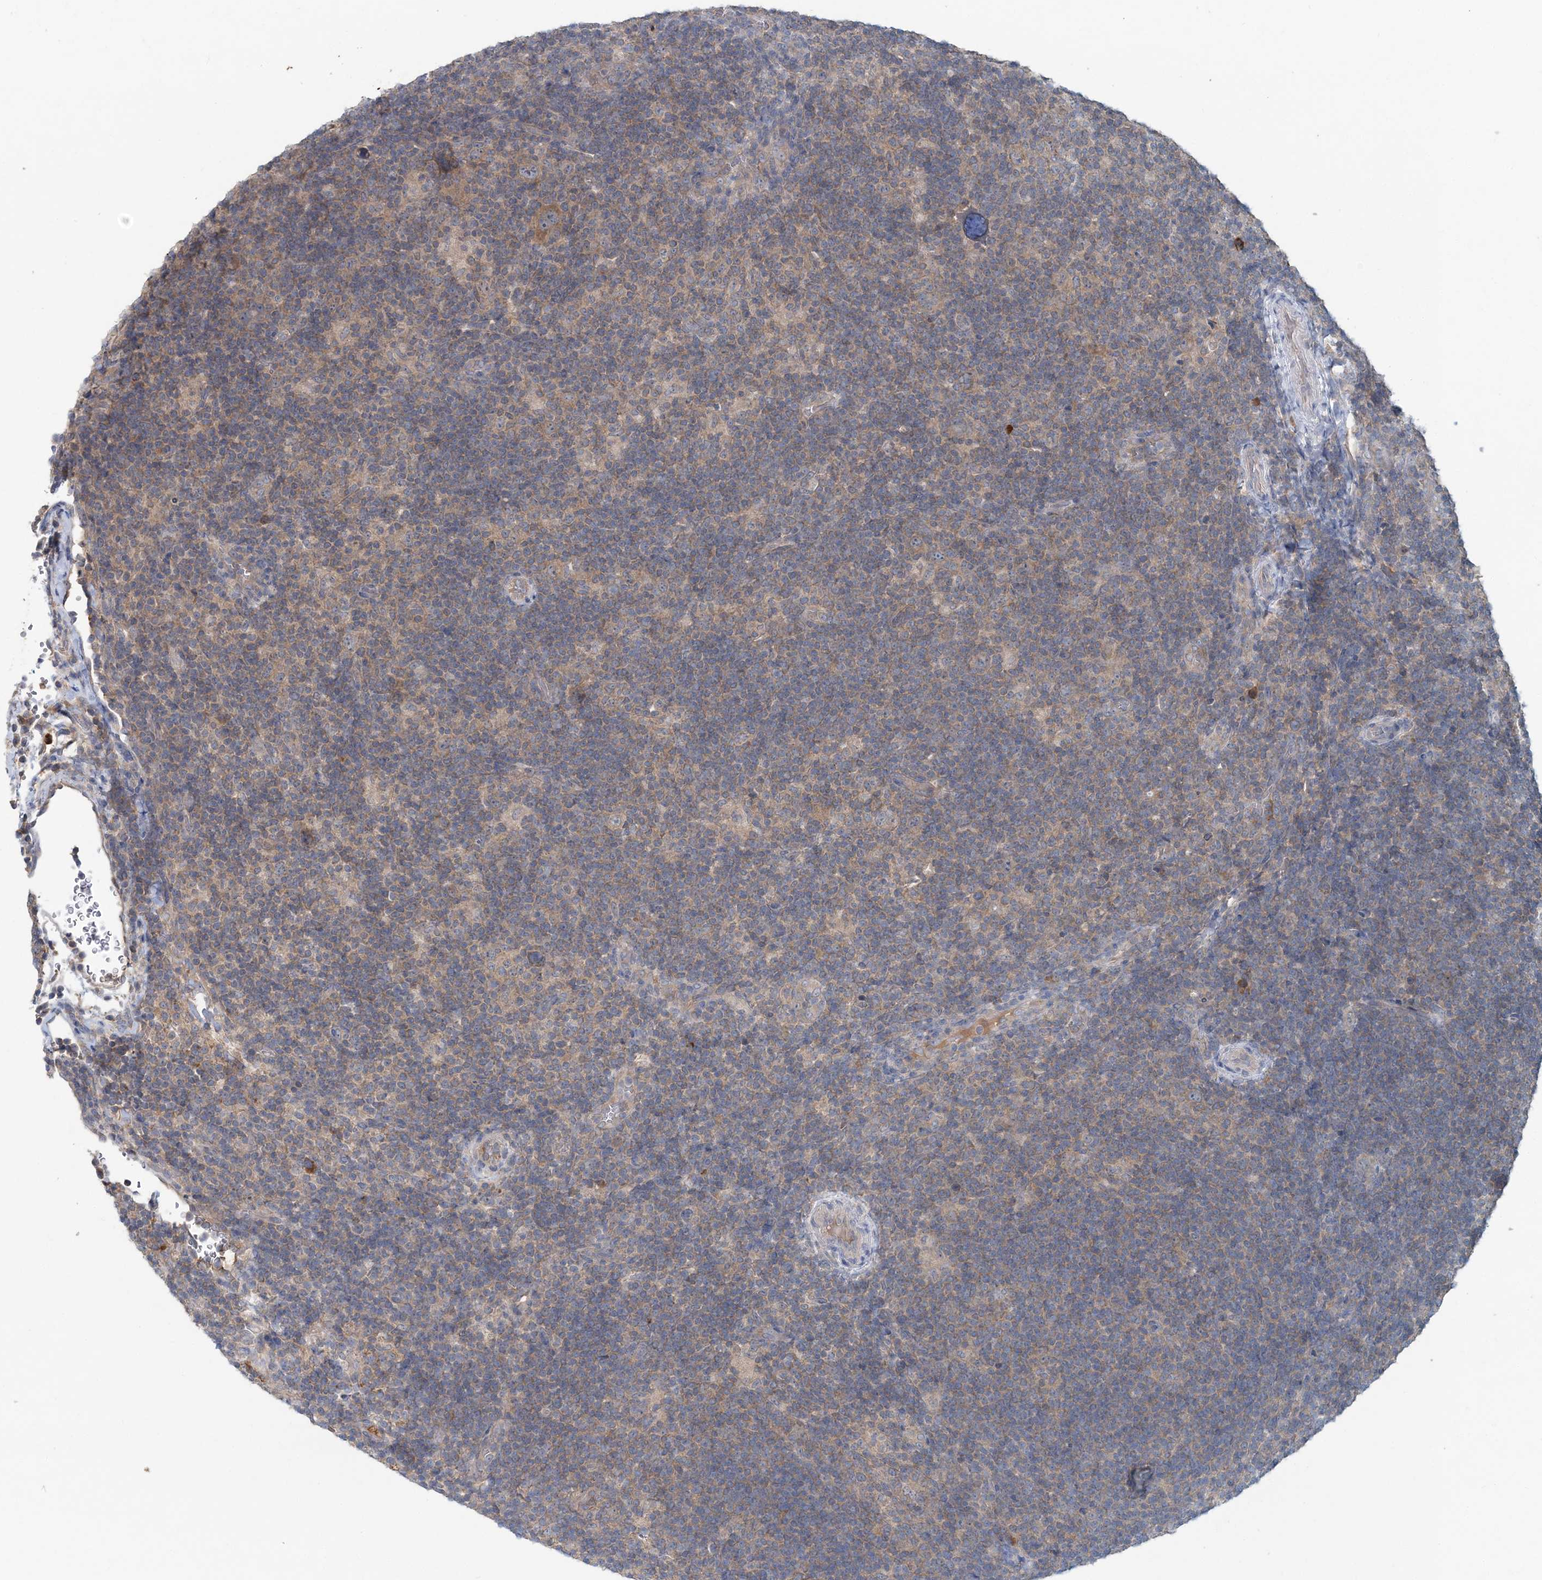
{"staining": {"intensity": "moderate", "quantity": "<25%", "location": "cytoplasmic/membranous"}, "tissue": "lymphoma", "cell_type": "Tumor cells", "image_type": "cancer", "snomed": [{"axis": "morphology", "description": "Hodgkin's disease, NOS"}, {"axis": "topography", "description": "Lymph node"}], "caption": "Brown immunohistochemical staining in human Hodgkin's disease demonstrates moderate cytoplasmic/membranous expression in about <25% of tumor cells.", "gene": "RNF25", "patient": {"sex": "female", "age": 57}}